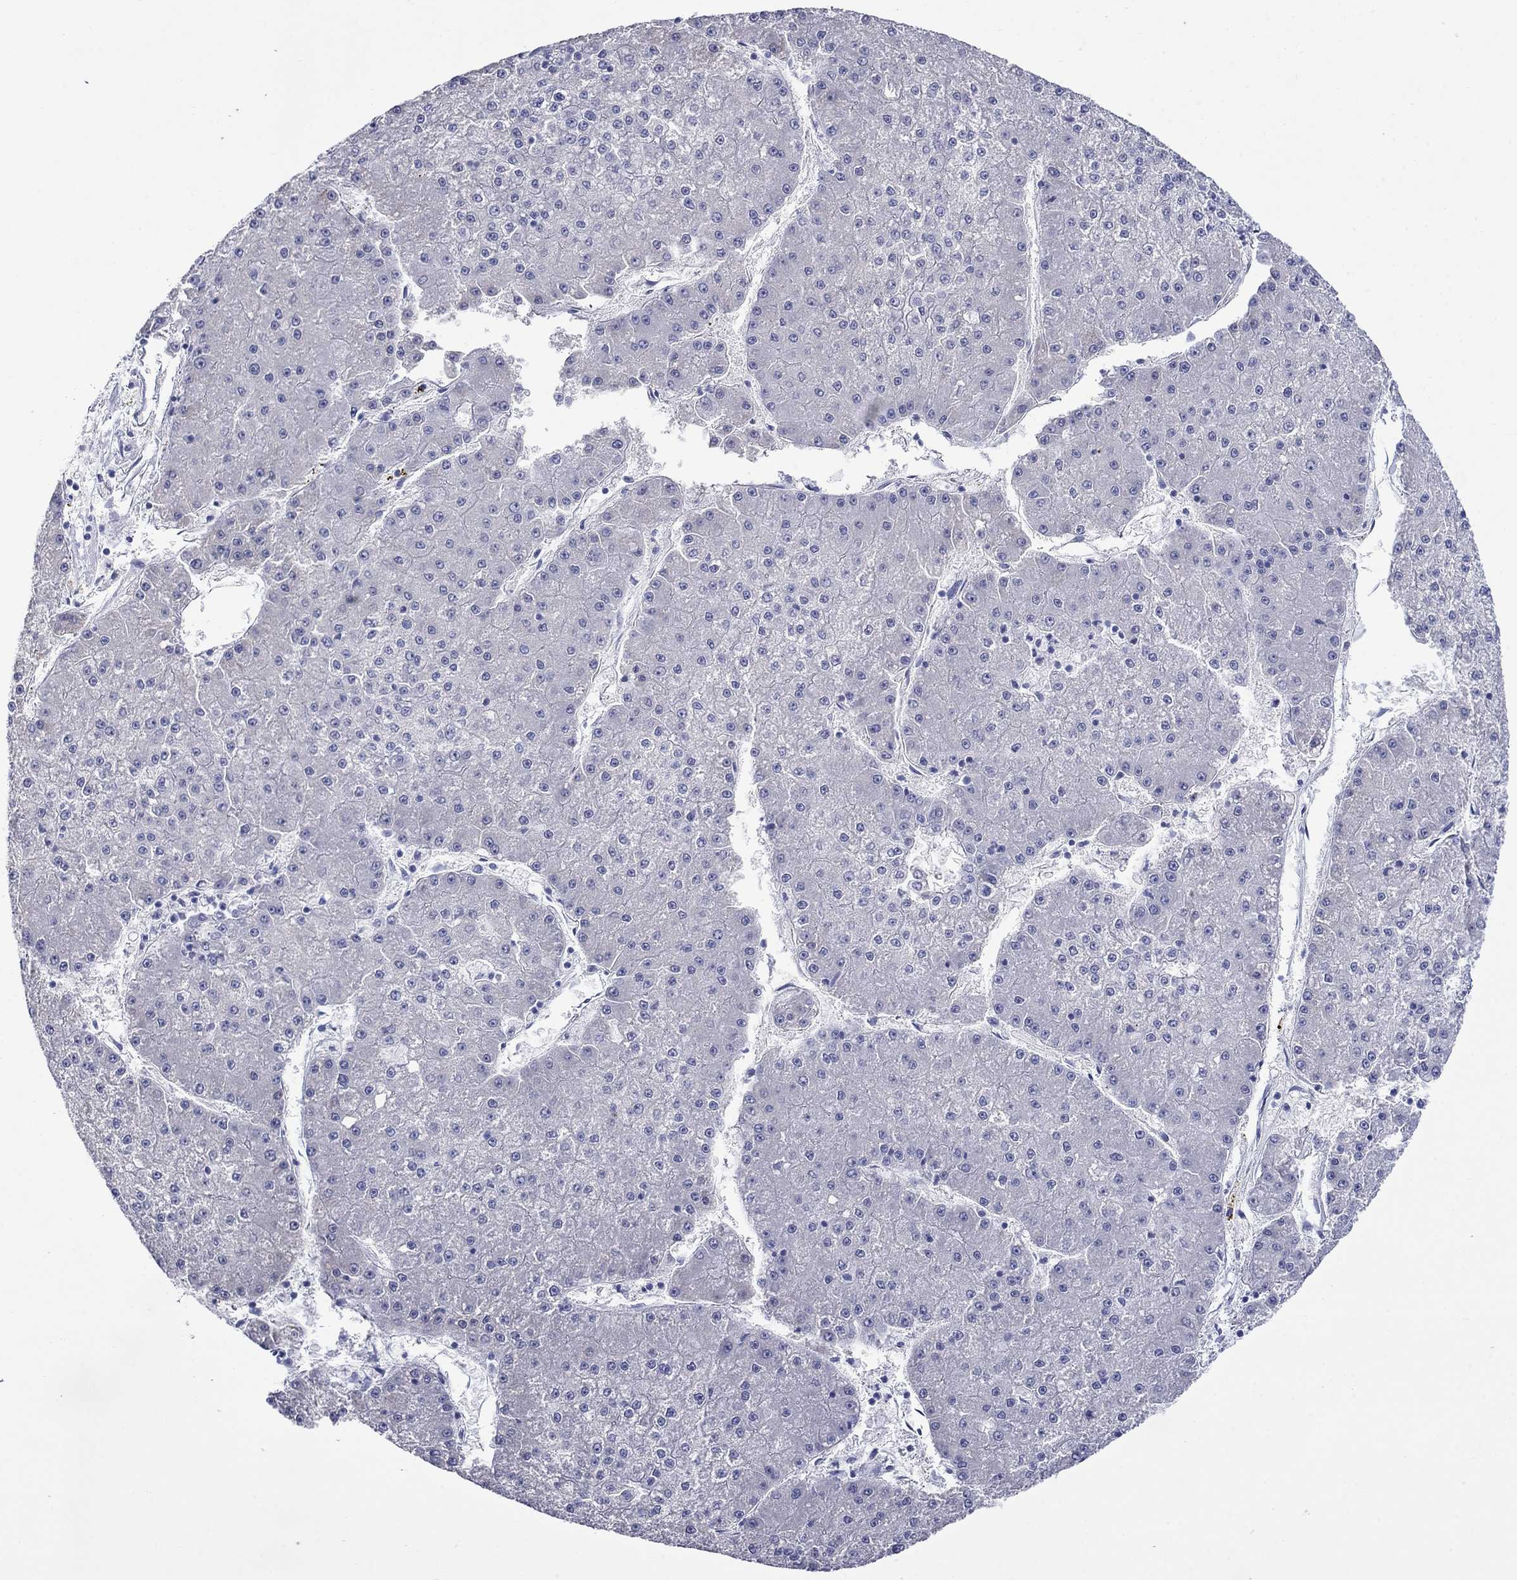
{"staining": {"intensity": "negative", "quantity": "none", "location": "none"}, "tissue": "liver cancer", "cell_type": "Tumor cells", "image_type": "cancer", "snomed": [{"axis": "morphology", "description": "Carcinoma, Hepatocellular, NOS"}, {"axis": "topography", "description": "Liver"}], "caption": "This histopathology image is of liver hepatocellular carcinoma stained with IHC to label a protein in brown with the nuclei are counter-stained blue. There is no staining in tumor cells.", "gene": "GIP", "patient": {"sex": "male", "age": 73}}